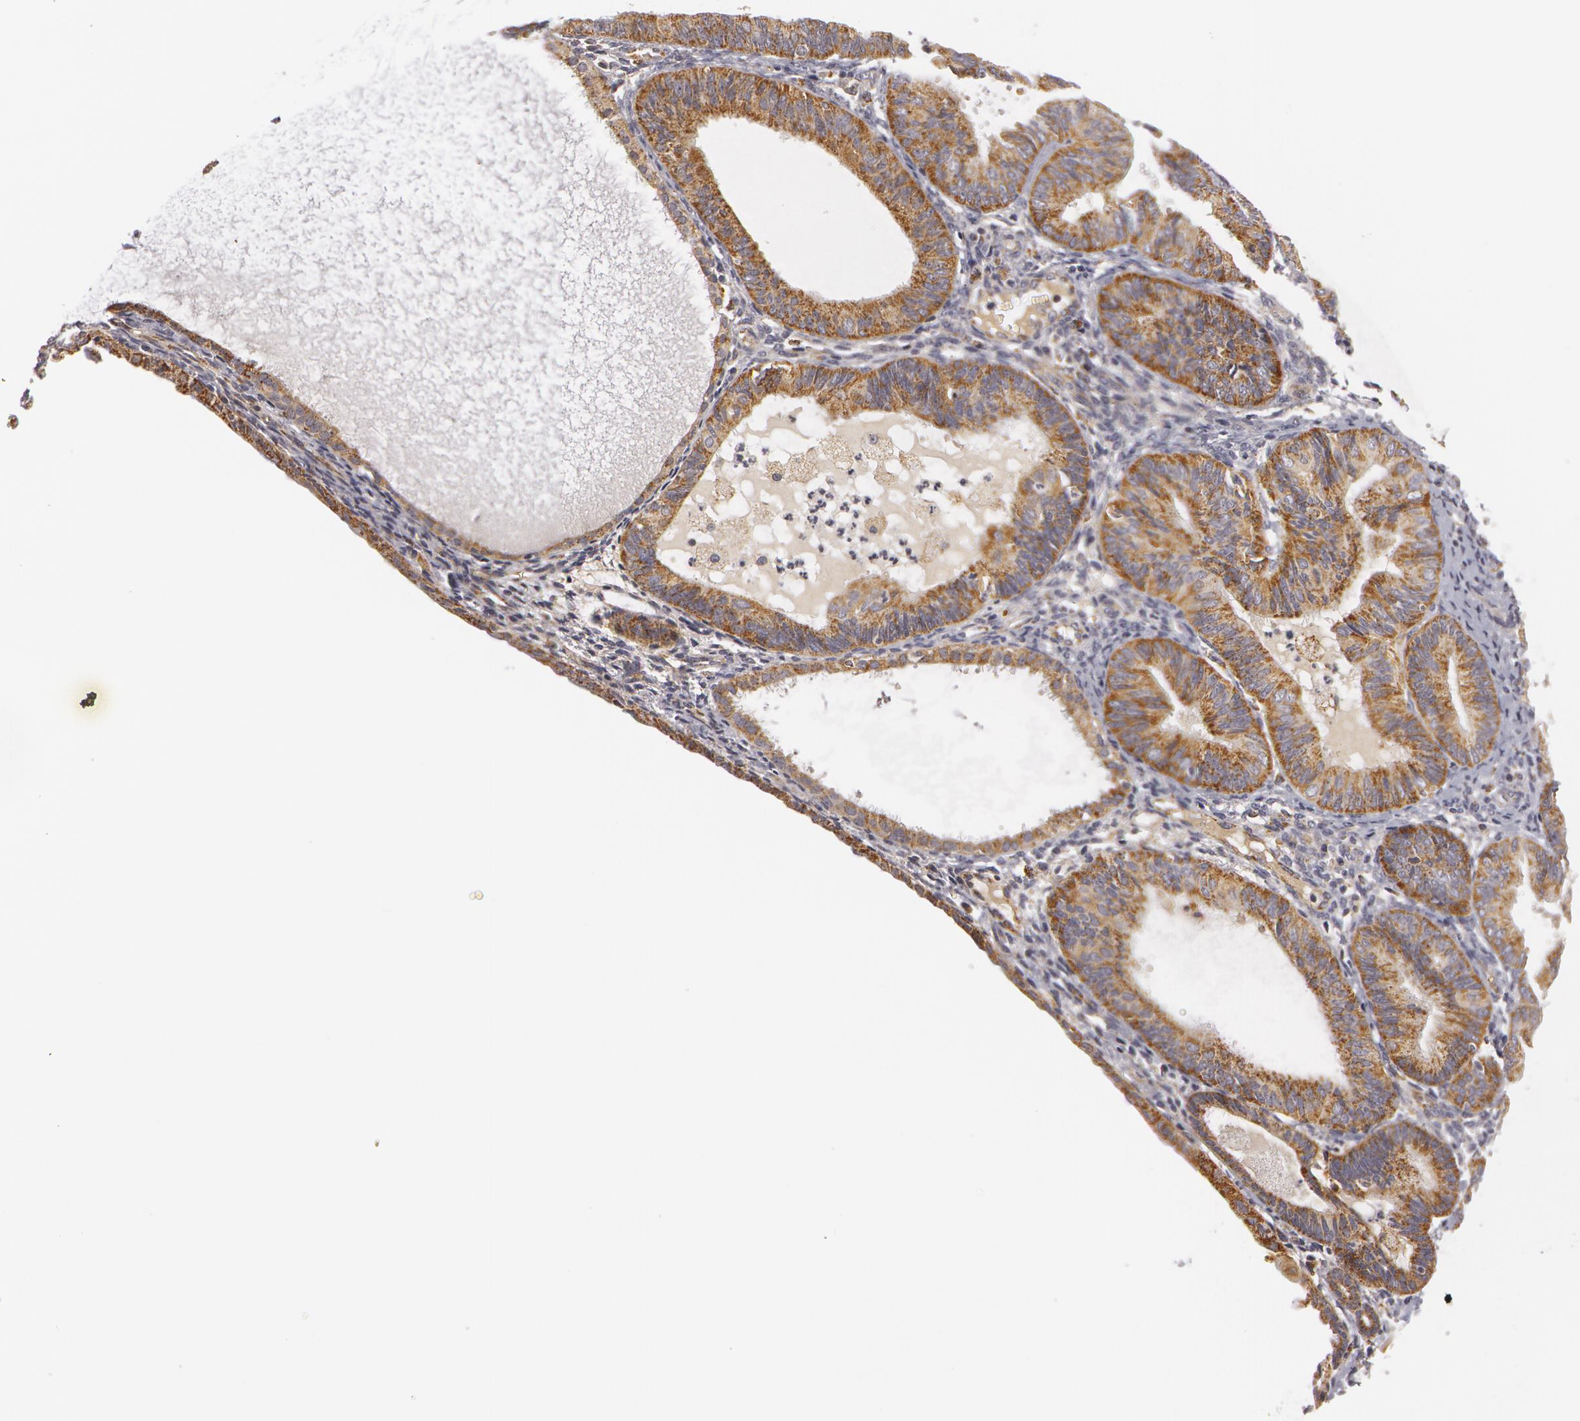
{"staining": {"intensity": "strong", "quantity": ">75%", "location": "cytoplasmic/membranous"}, "tissue": "endometrial cancer", "cell_type": "Tumor cells", "image_type": "cancer", "snomed": [{"axis": "morphology", "description": "Adenocarcinoma, NOS"}, {"axis": "topography", "description": "Endometrium"}], "caption": "Strong cytoplasmic/membranous protein staining is appreciated in about >75% of tumor cells in endometrial adenocarcinoma.", "gene": "C7", "patient": {"sex": "female", "age": 63}}